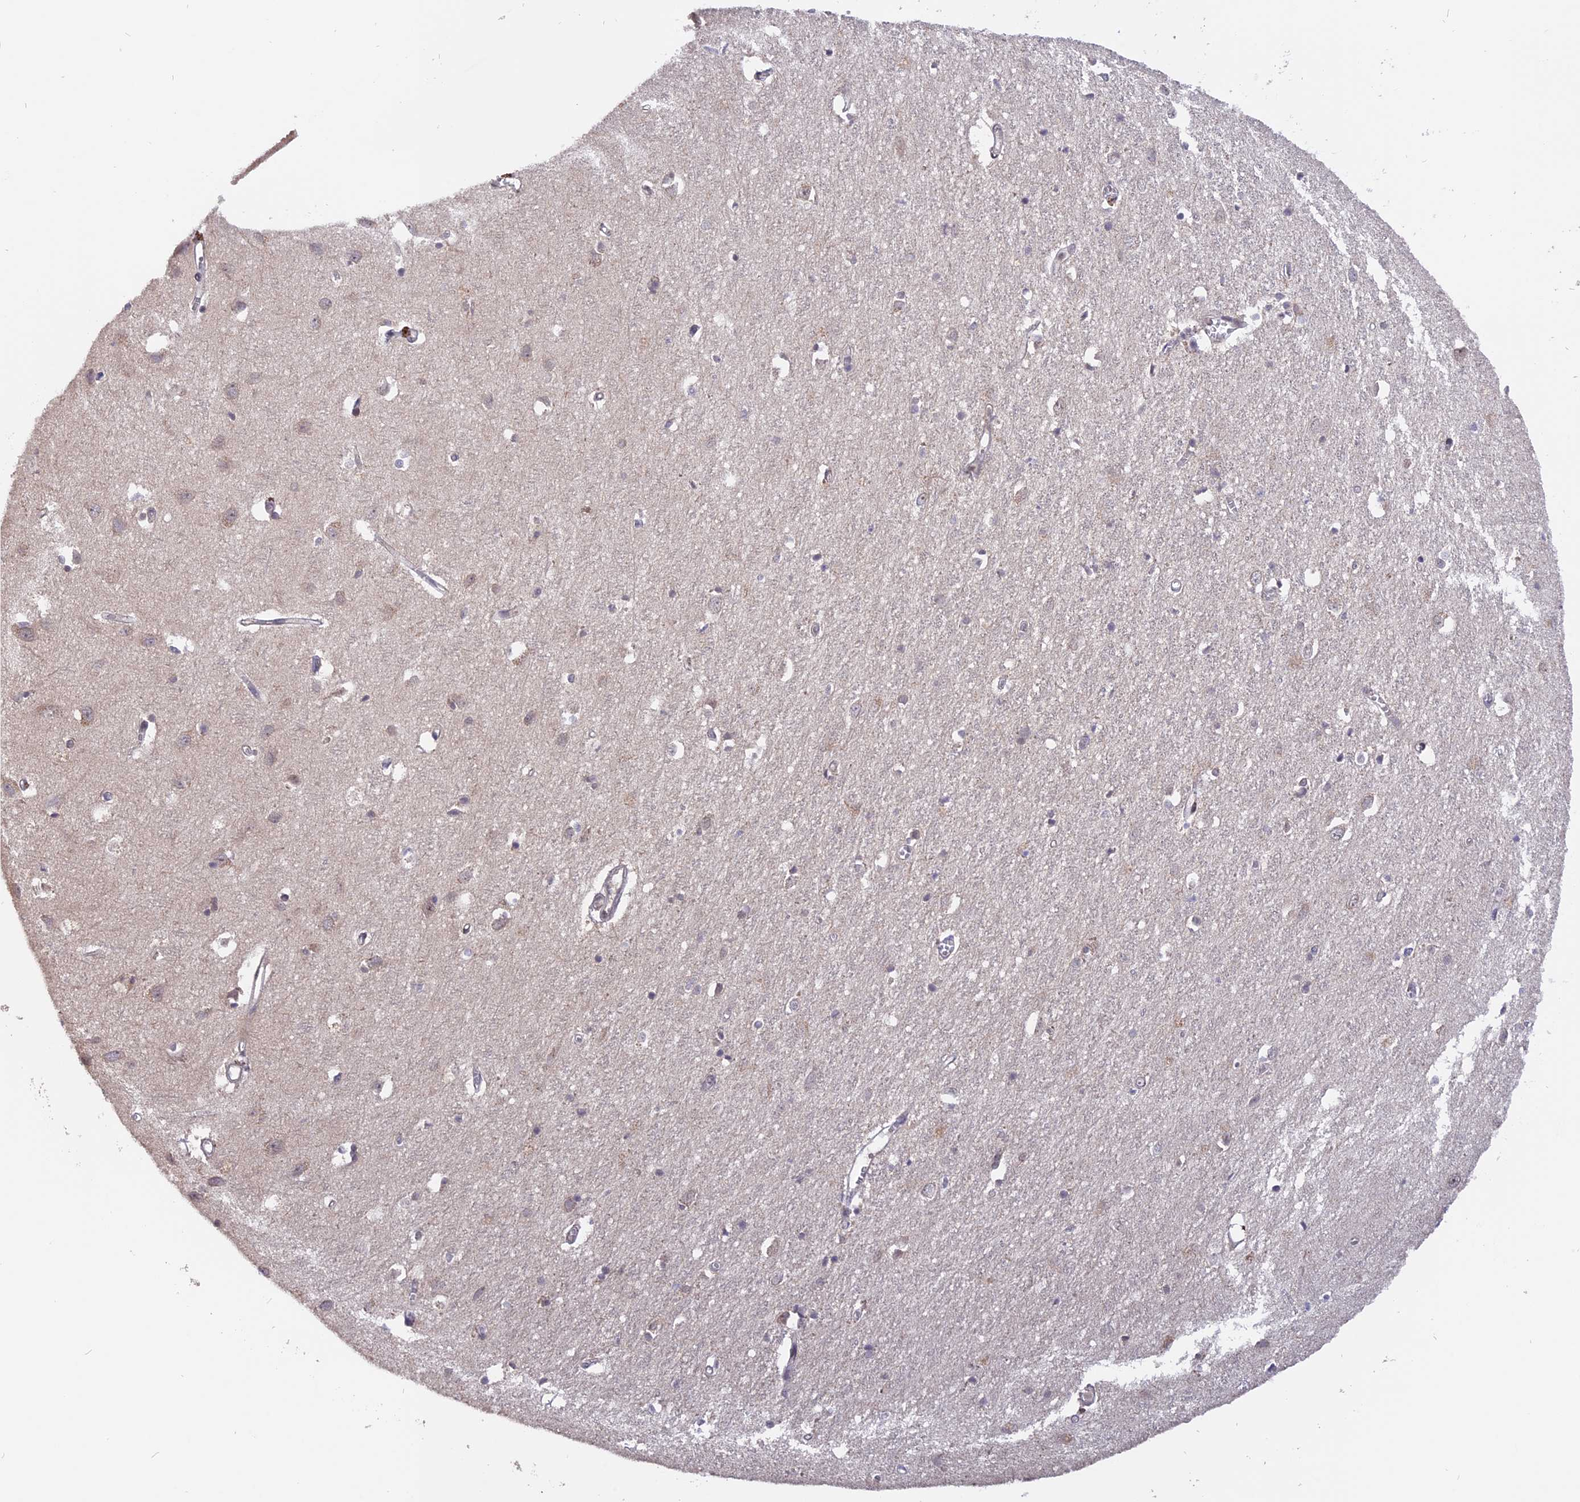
{"staining": {"intensity": "negative", "quantity": "none", "location": "none"}, "tissue": "cerebral cortex", "cell_type": "Endothelial cells", "image_type": "normal", "snomed": [{"axis": "morphology", "description": "Normal tissue, NOS"}, {"axis": "topography", "description": "Cerebral cortex"}], "caption": "This is an immunohistochemistry image of normal cerebral cortex. There is no positivity in endothelial cells.", "gene": "RFC5", "patient": {"sex": "female", "age": 64}}